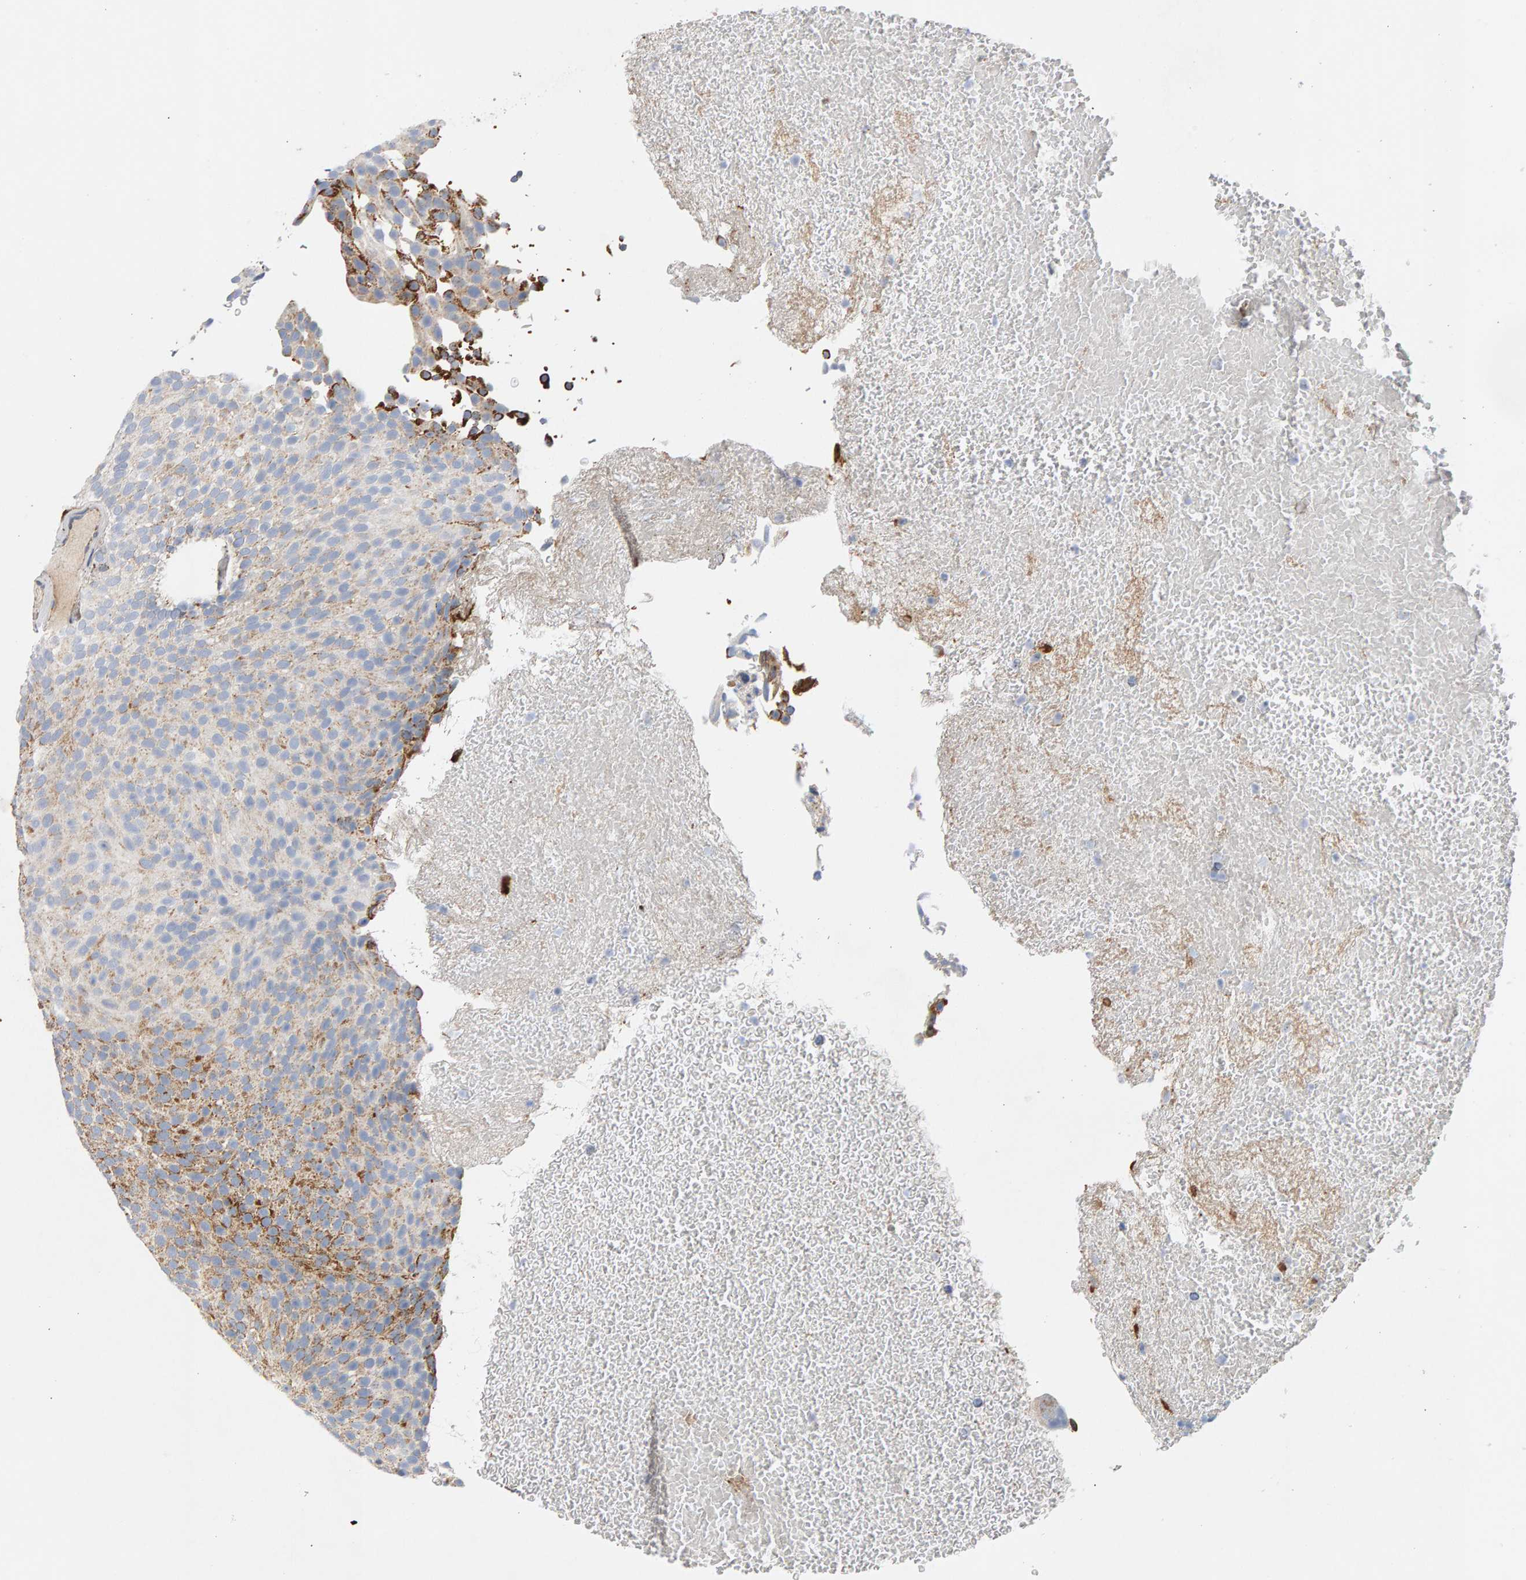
{"staining": {"intensity": "moderate", "quantity": "25%-75%", "location": "cytoplasmic/membranous"}, "tissue": "urothelial cancer", "cell_type": "Tumor cells", "image_type": "cancer", "snomed": [{"axis": "morphology", "description": "Urothelial carcinoma, Low grade"}, {"axis": "topography", "description": "Urinary bladder"}], "caption": "Approximately 25%-75% of tumor cells in urothelial cancer display moderate cytoplasmic/membranous protein positivity as visualized by brown immunohistochemical staining.", "gene": "GGTA1", "patient": {"sex": "male", "age": 78}}